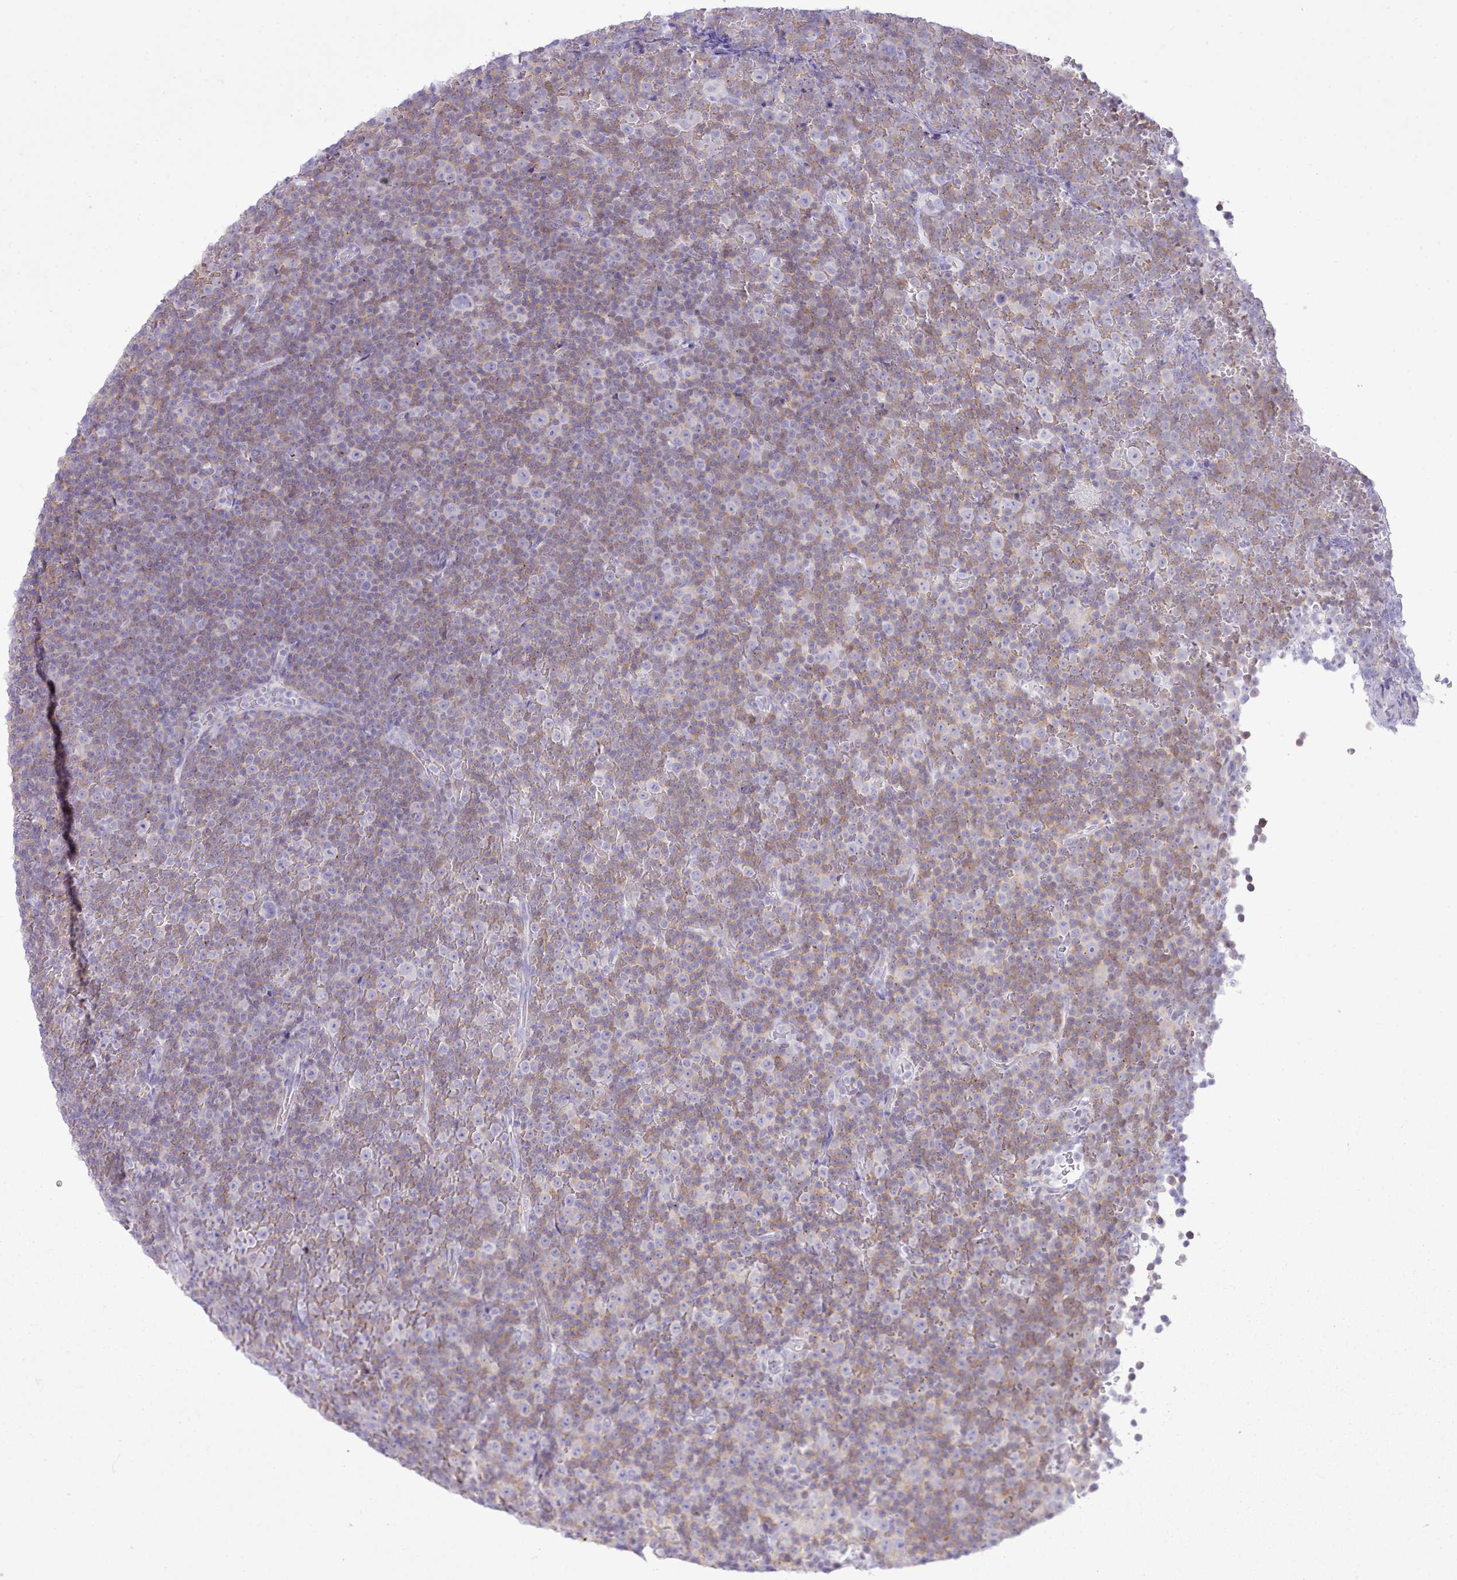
{"staining": {"intensity": "negative", "quantity": "none", "location": "none"}, "tissue": "lymphoma", "cell_type": "Tumor cells", "image_type": "cancer", "snomed": [{"axis": "morphology", "description": "Malignant lymphoma, non-Hodgkin's type, Low grade"}, {"axis": "topography", "description": "Lymph node"}], "caption": "Human low-grade malignant lymphoma, non-Hodgkin's type stained for a protein using immunohistochemistry (IHC) displays no expression in tumor cells.", "gene": "MDFI", "patient": {"sex": "female", "age": 67}}